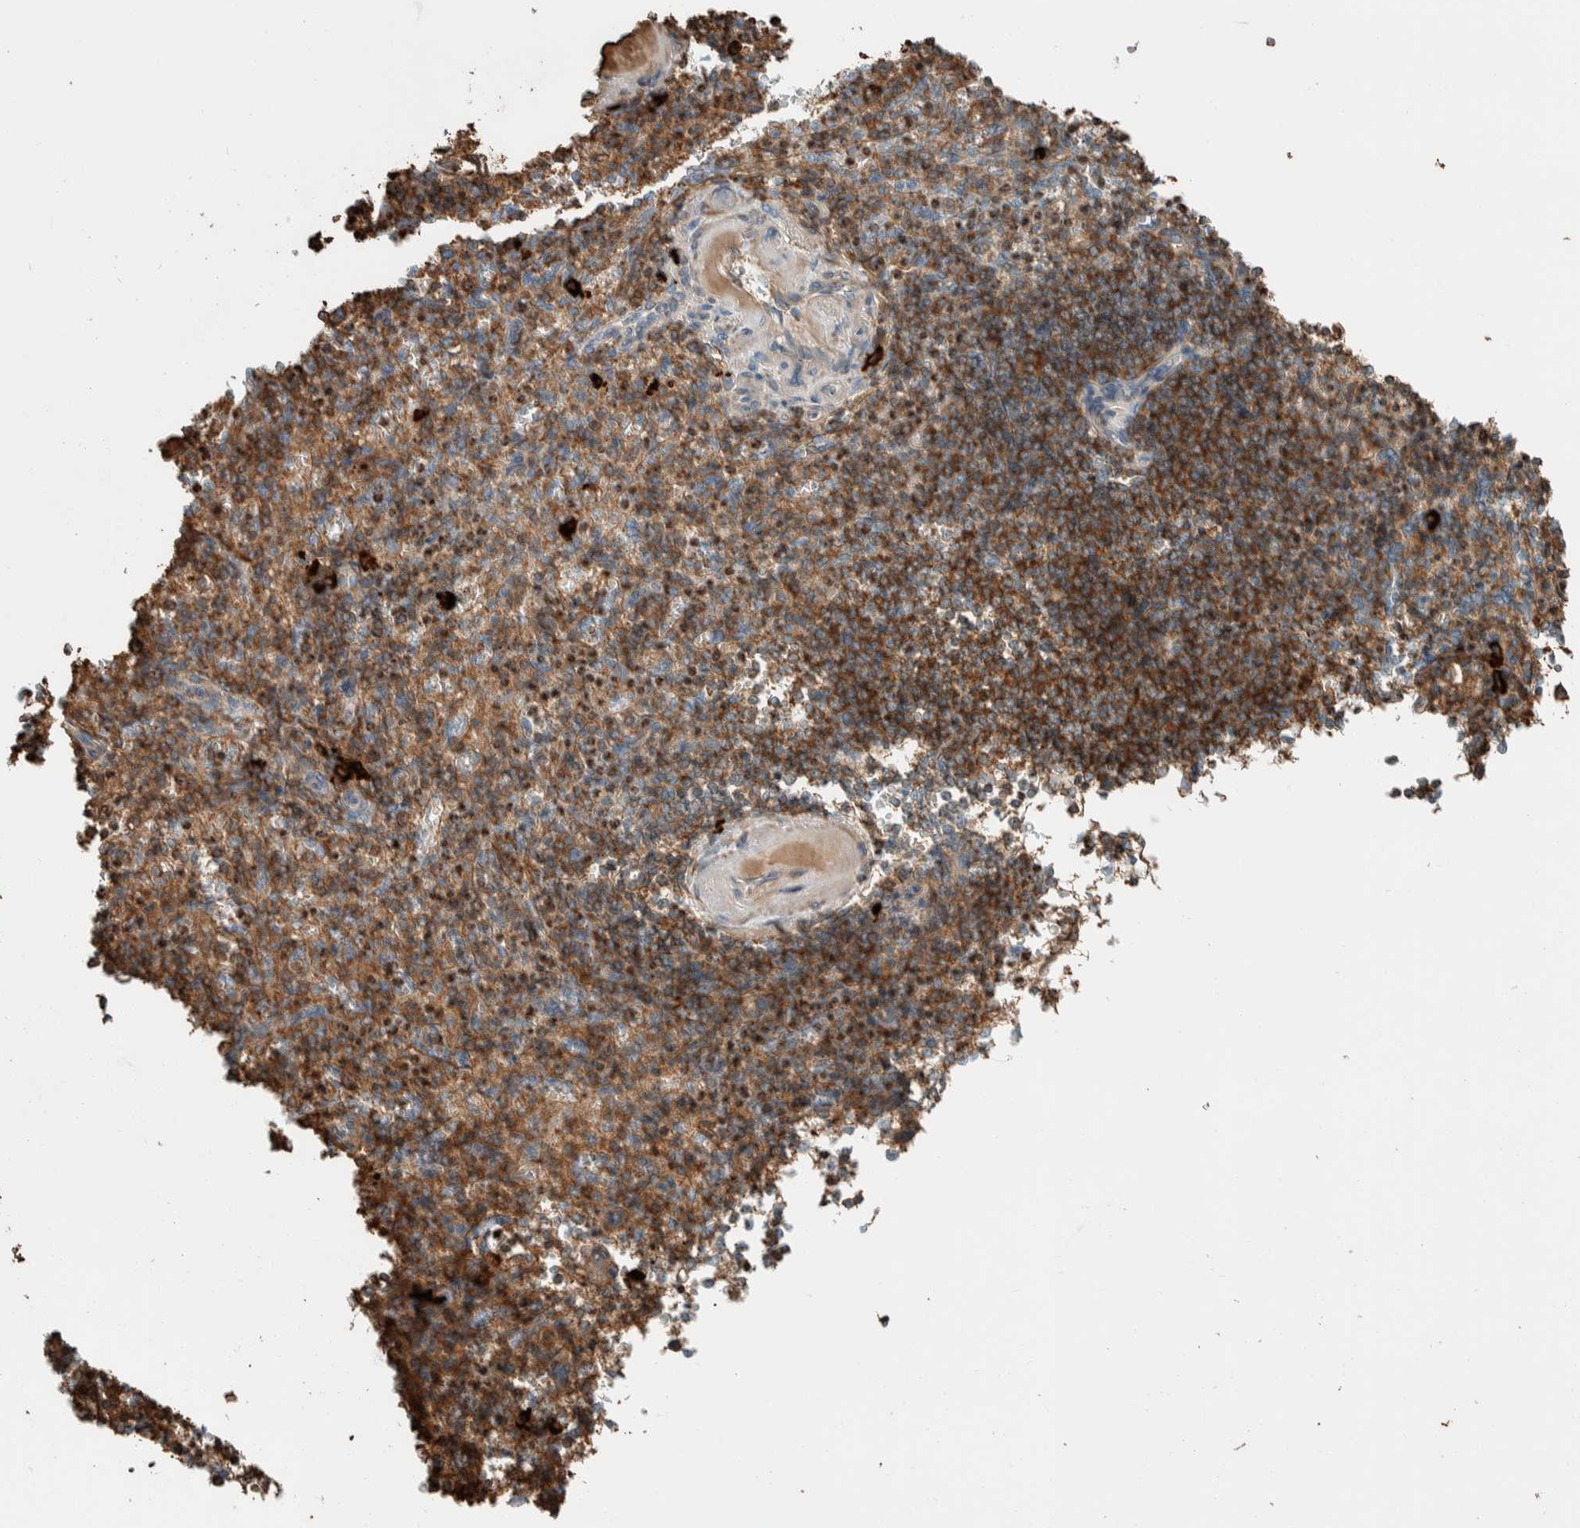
{"staining": {"intensity": "moderate", "quantity": ">75%", "location": "cytoplasmic/membranous"}, "tissue": "spleen", "cell_type": "Cells in red pulp", "image_type": "normal", "snomed": [{"axis": "morphology", "description": "Normal tissue, NOS"}, {"axis": "topography", "description": "Spleen"}], "caption": "Protein analysis of normal spleen demonstrates moderate cytoplasmic/membranous expression in approximately >75% of cells in red pulp.", "gene": "CTBP2", "patient": {"sex": "female", "age": 74}}